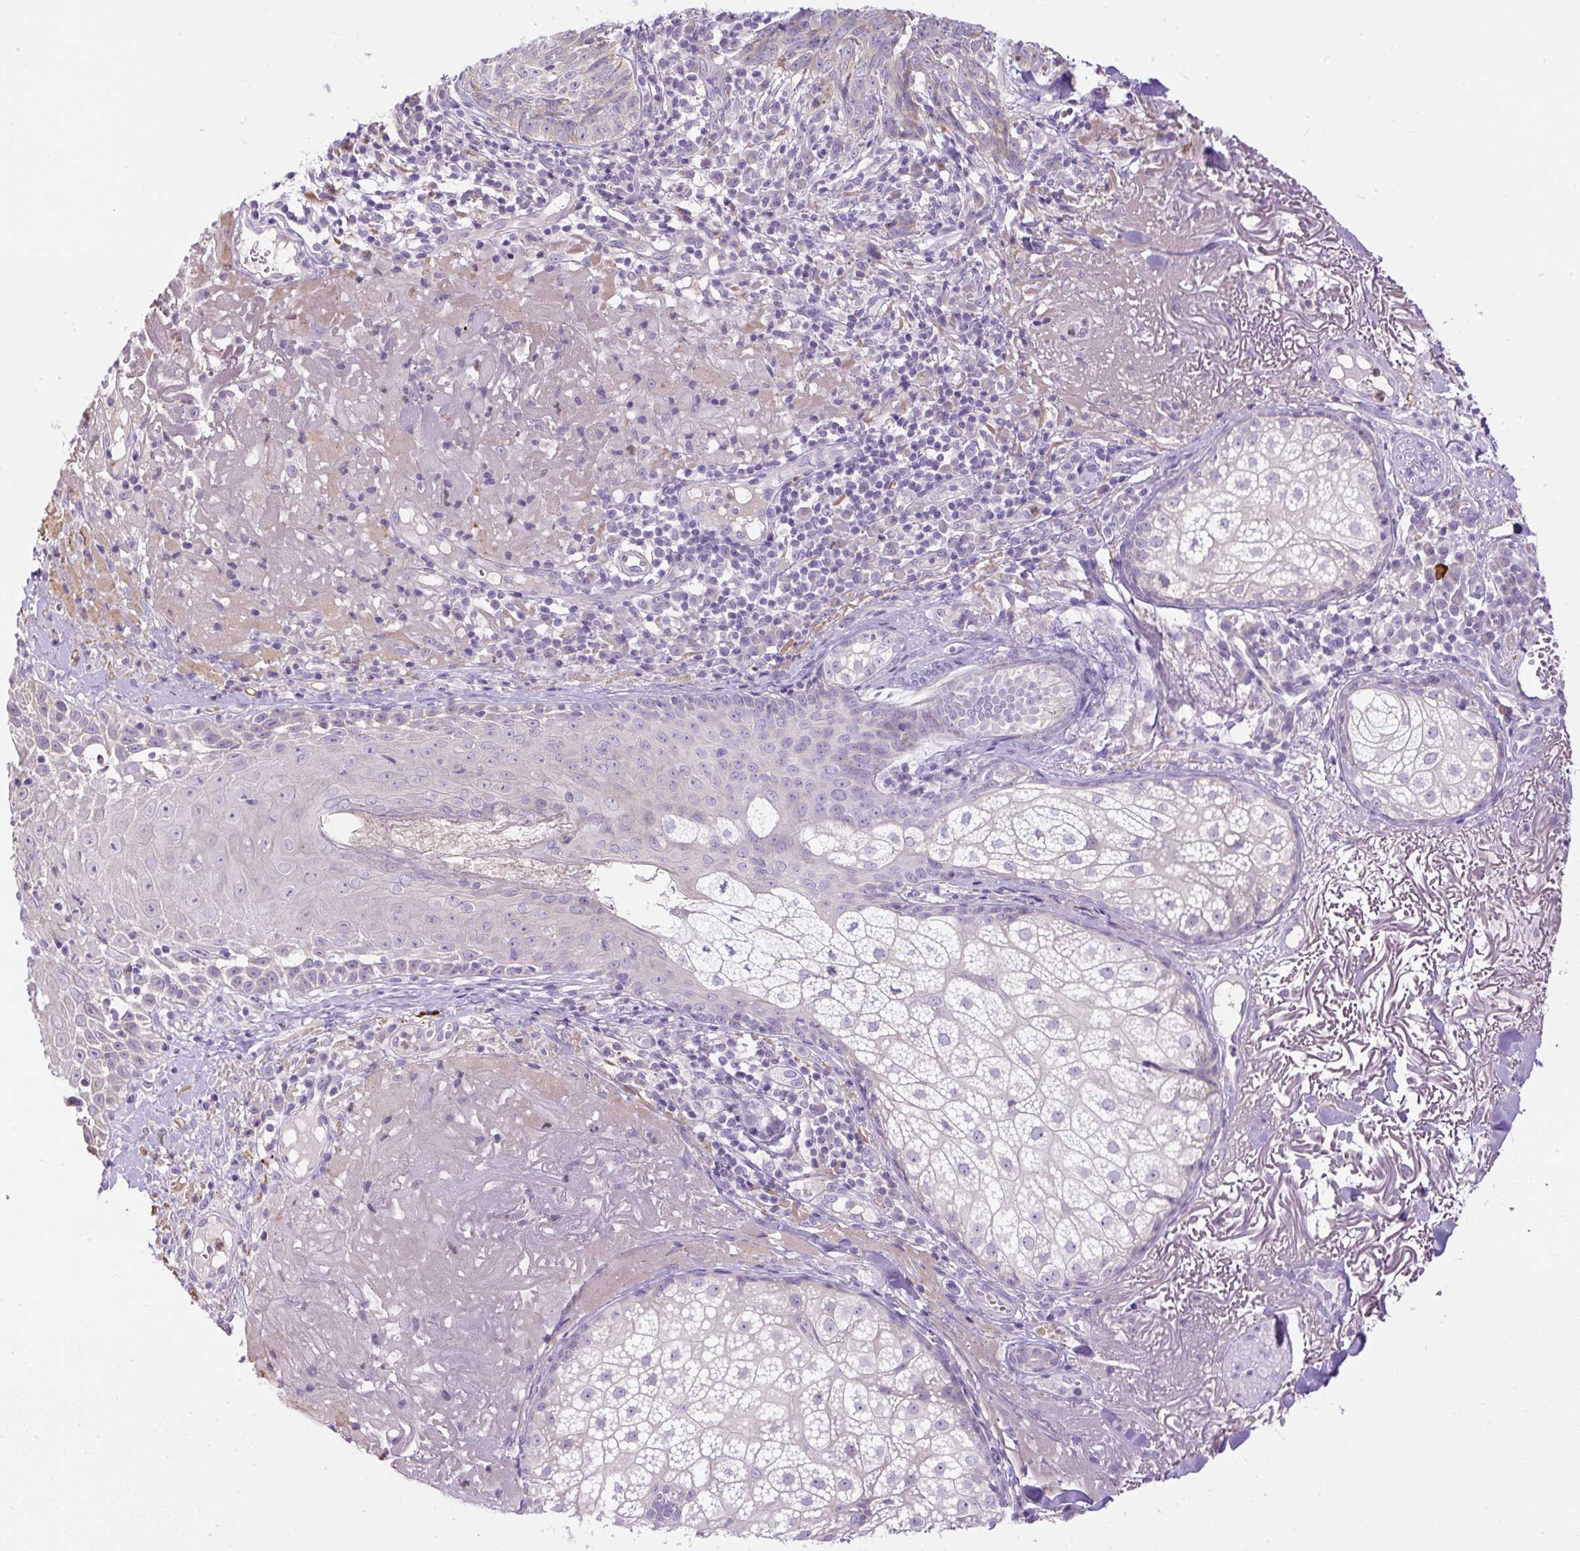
{"staining": {"intensity": "negative", "quantity": "none", "location": "none"}, "tissue": "skin cancer", "cell_type": "Tumor cells", "image_type": "cancer", "snomed": [{"axis": "morphology", "description": "Basal cell carcinoma"}, {"axis": "topography", "description": "Skin"}, {"axis": "topography", "description": "Skin of face"}], "caption": "A high-resolution image shows immunohistochemistry staining of skin cancer (basal cell carcinoma), which exhibits no significant staining in tumor cells.", "gene": "CFAP47", "patient": {"sex": "female", "age": 95}}